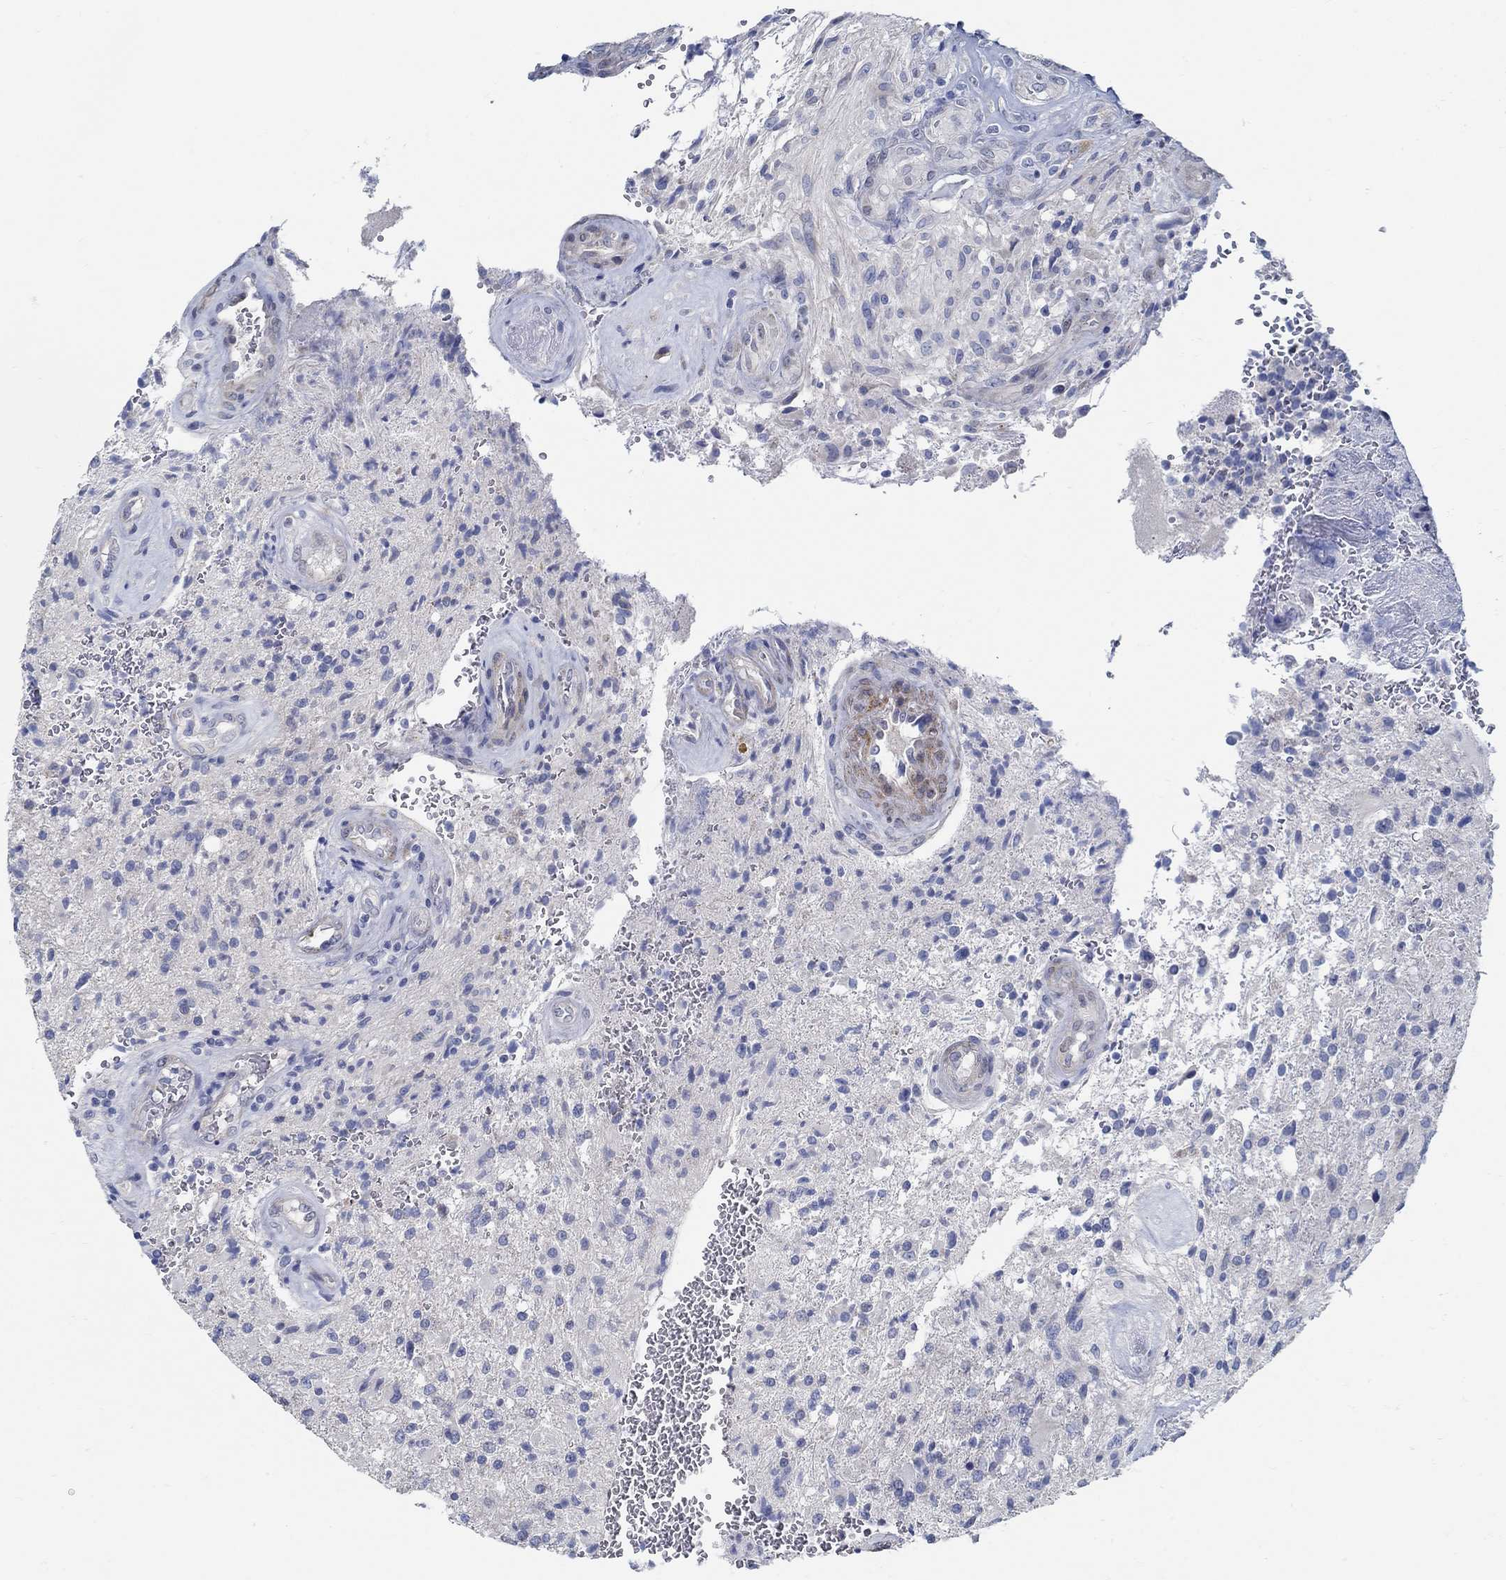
{"staining": {"intensity": "negative", "quantity": "none", "location": "none"}, "tissue": "glioma", "cell_type": "Tumor cells", "image_type": "cancer", "snomed": [{"axis": "morphology", "description": "Glioma, malignant, High grade"}, {"axis": "topography", "description": "Brain"}], "caption": "This photomicrograph is of glioma stained with immunohistochemistry to label a protein in brown with the nuclei are counter-stained blue. There is no expression in tumor cells.", "gene": "C15orf39", "patient": {"sex": "male", "age": 56}}